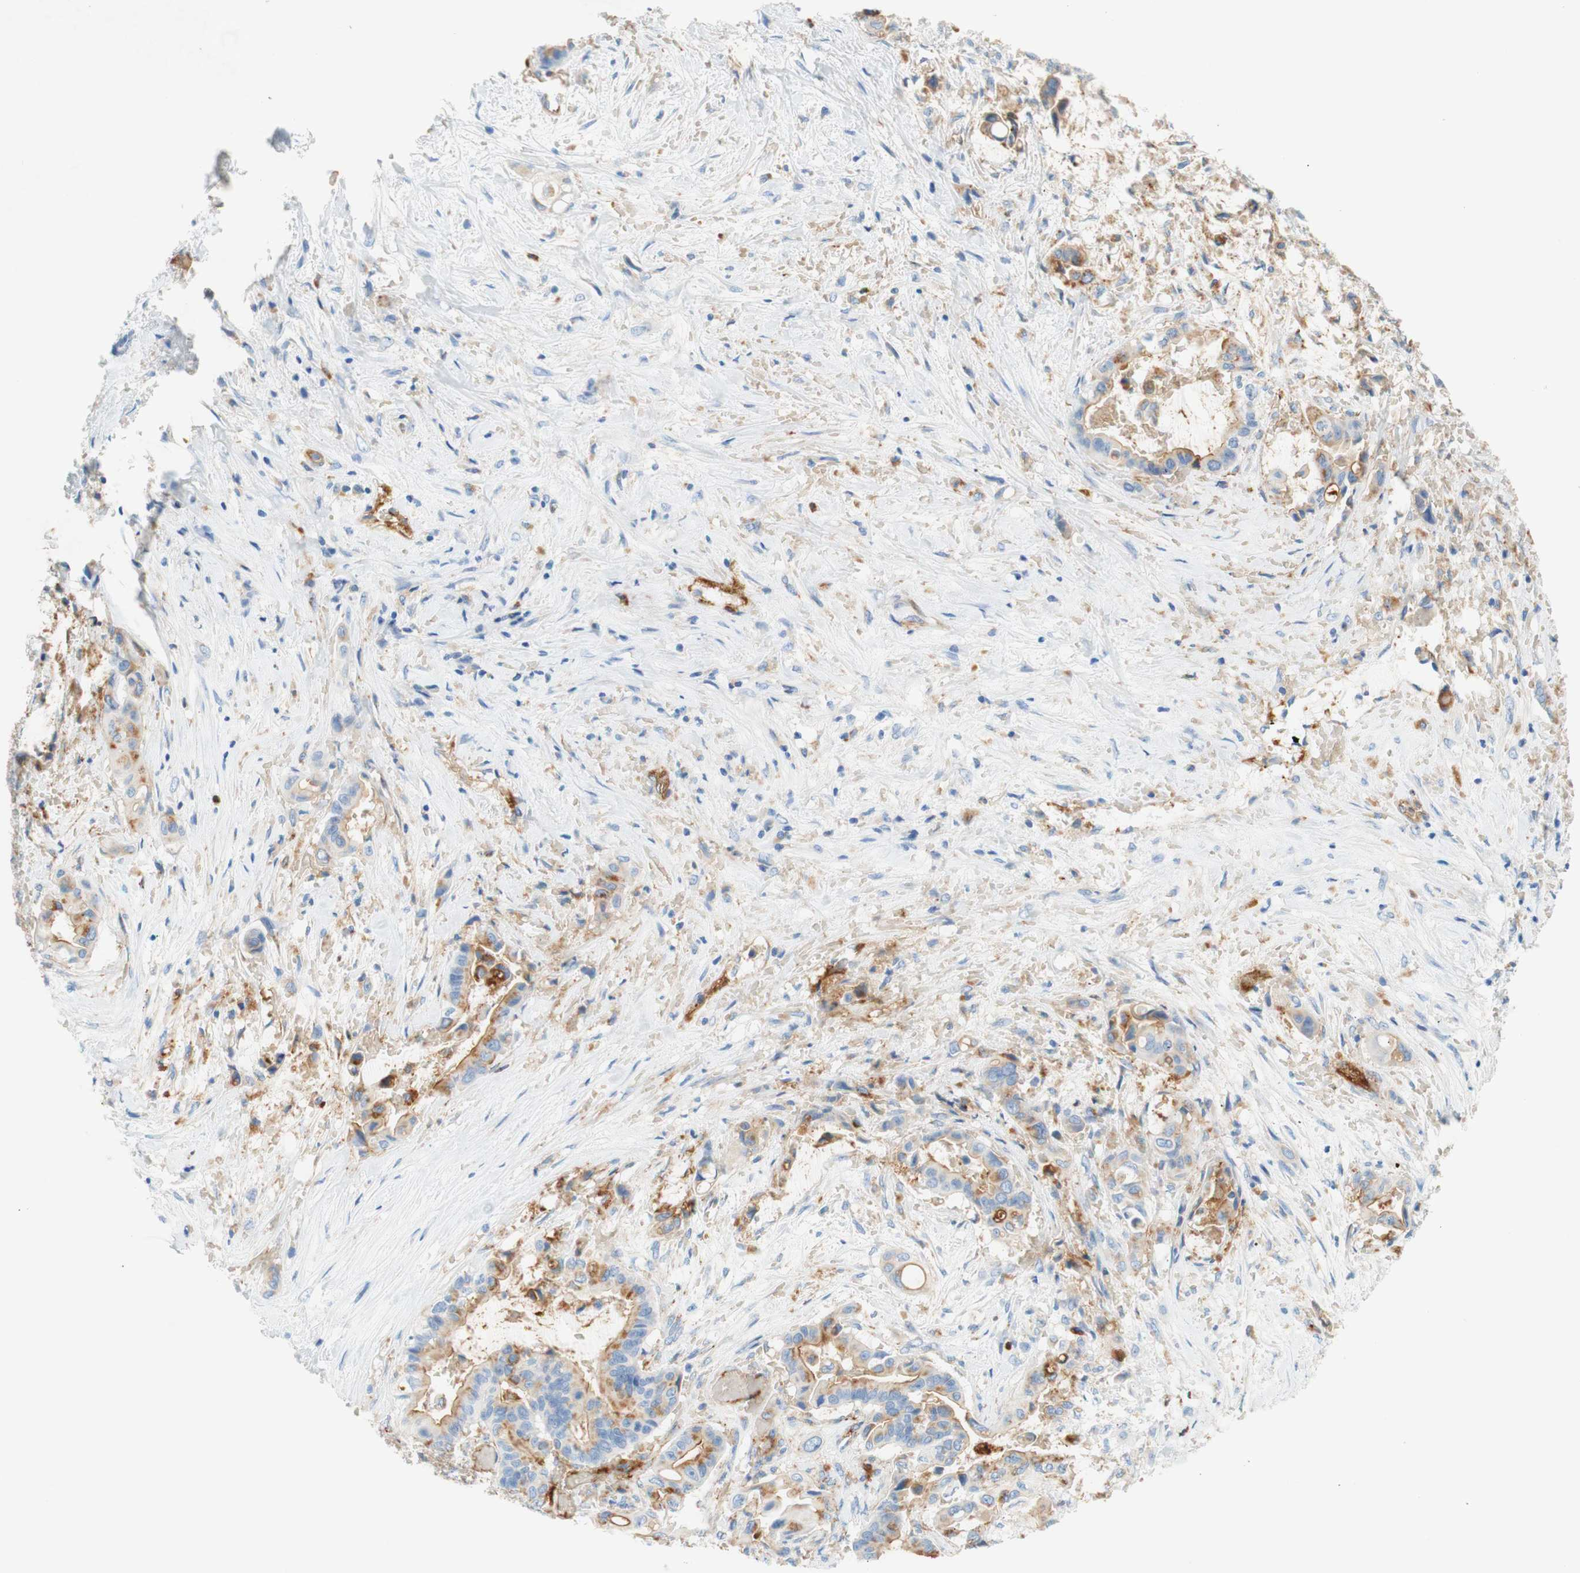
{"staining": {"intensity": "weak", "quantity": "25%-75%", "location": "cytoplasmic/membranous"}, "tissue": "liver cancer", "cell_type": "Tumor cells", "image_type": "cancer", "snomed": [{"axis": "morphology", "description": "Cholangiocarcinoma"}, {"axis": "topography", "description": "Liver"}], "caption": "Immunohistochemical staining of human liver cancer displays low levels of weak cytoplasmic/membranous protein staining in about 25%-75% of tumor cells. (DAB IHC with brightfield microscopy, high magnification).", "gene": "STOM", "patient": {"sex": "female", "age": 61}}